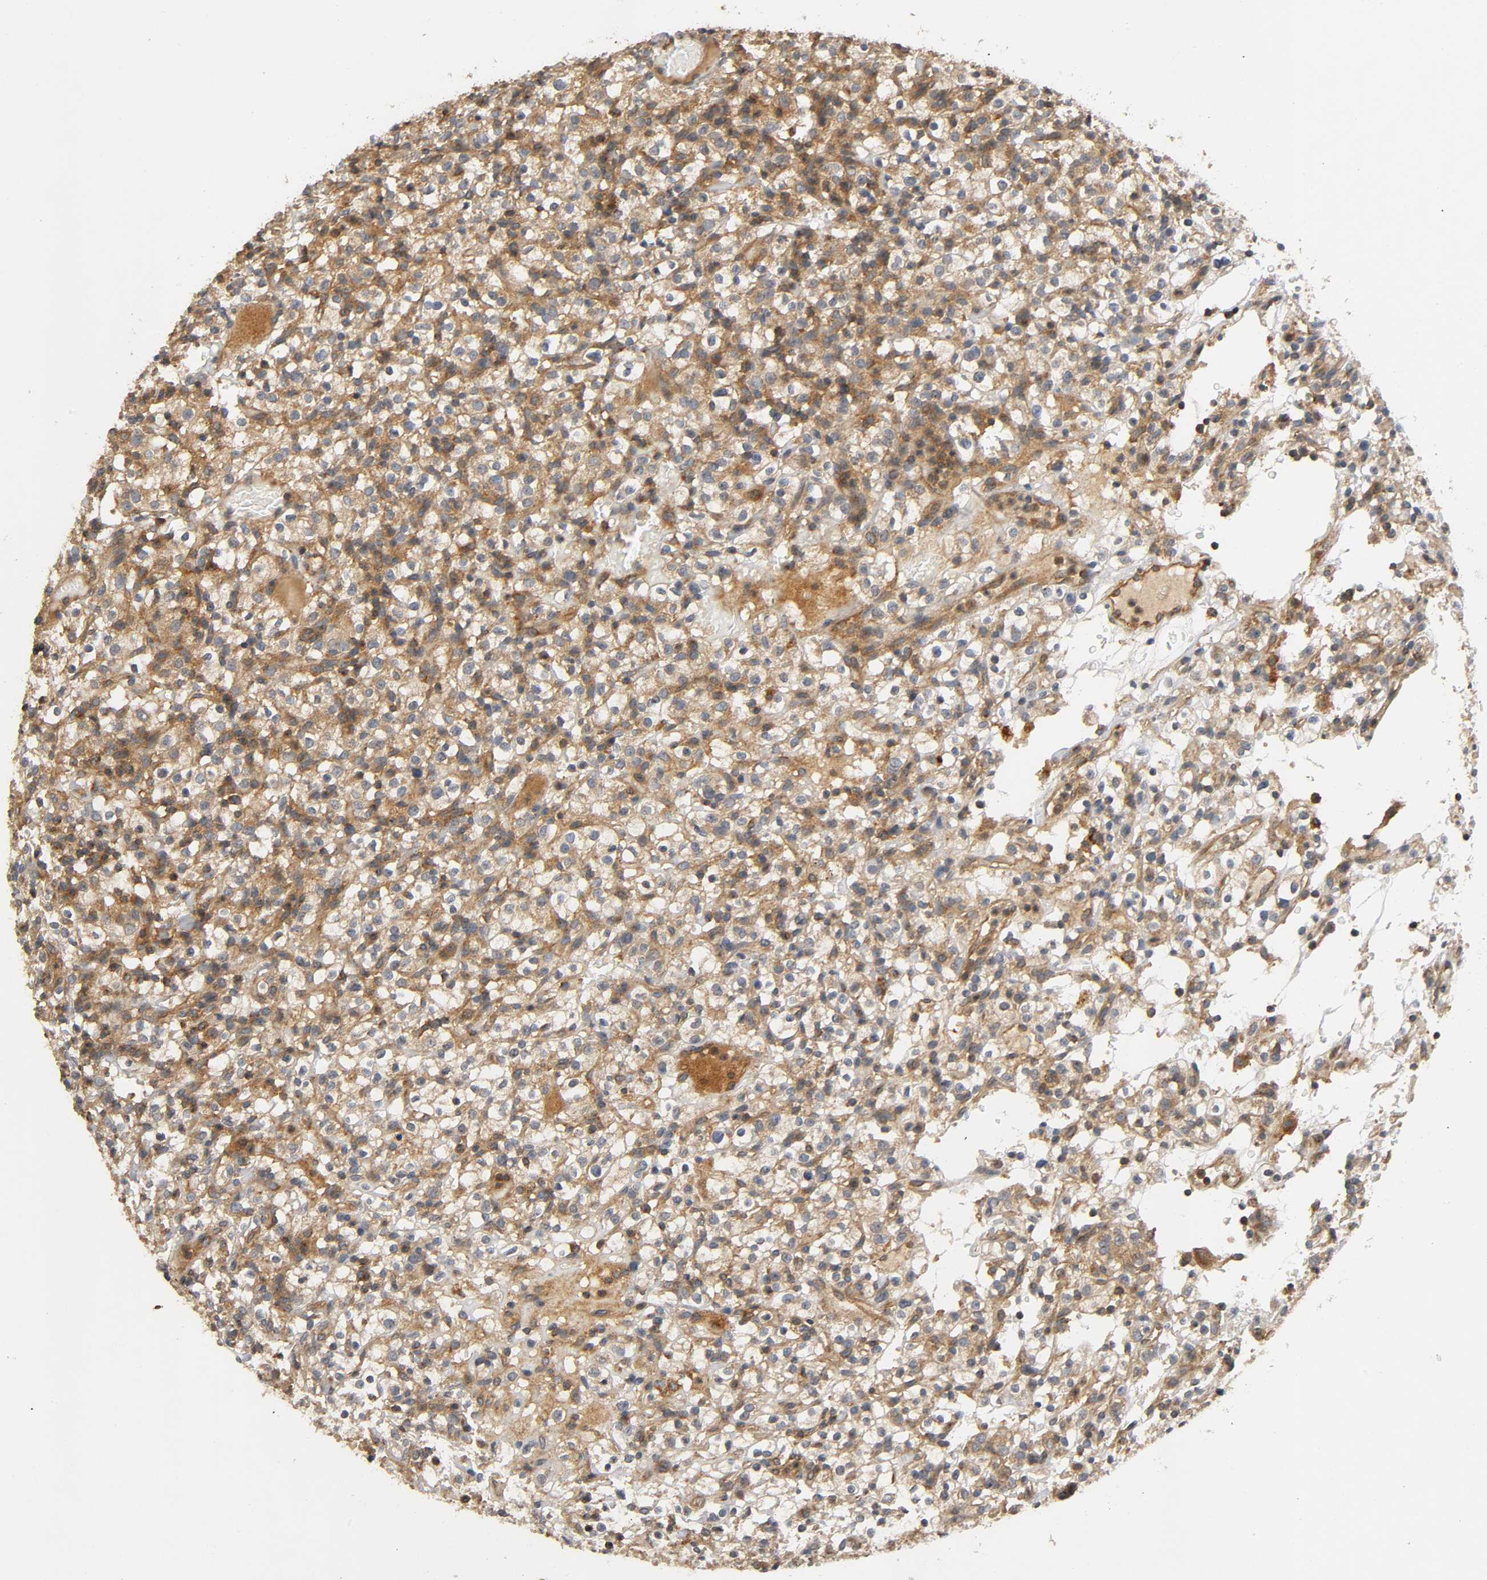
{"staining": {"intensity": "moderate", "quantity": ">75%", "location": "cytoplasmic/membranous"}, "tissue": "renal cancer", "cell_type": "Tumor cells", "image_type": "cancer", "snomed": [{"axis": "morphology", "description": "Normal tissue, NOS"}, {"axis": "morphology", "description": "Adenocarcinoma, NOS"}, {"axis": "topography", "description": "Kidney"}], "caption": "Immunohistochemical staining of human renal adenocarcinoma exhibits medium levels of moderate cytoplasmic/membranous protein positivity in approximately >75% of tumor cells.", "gene": "IKBKB", "patient": {"sex": "female", "age": 72}}